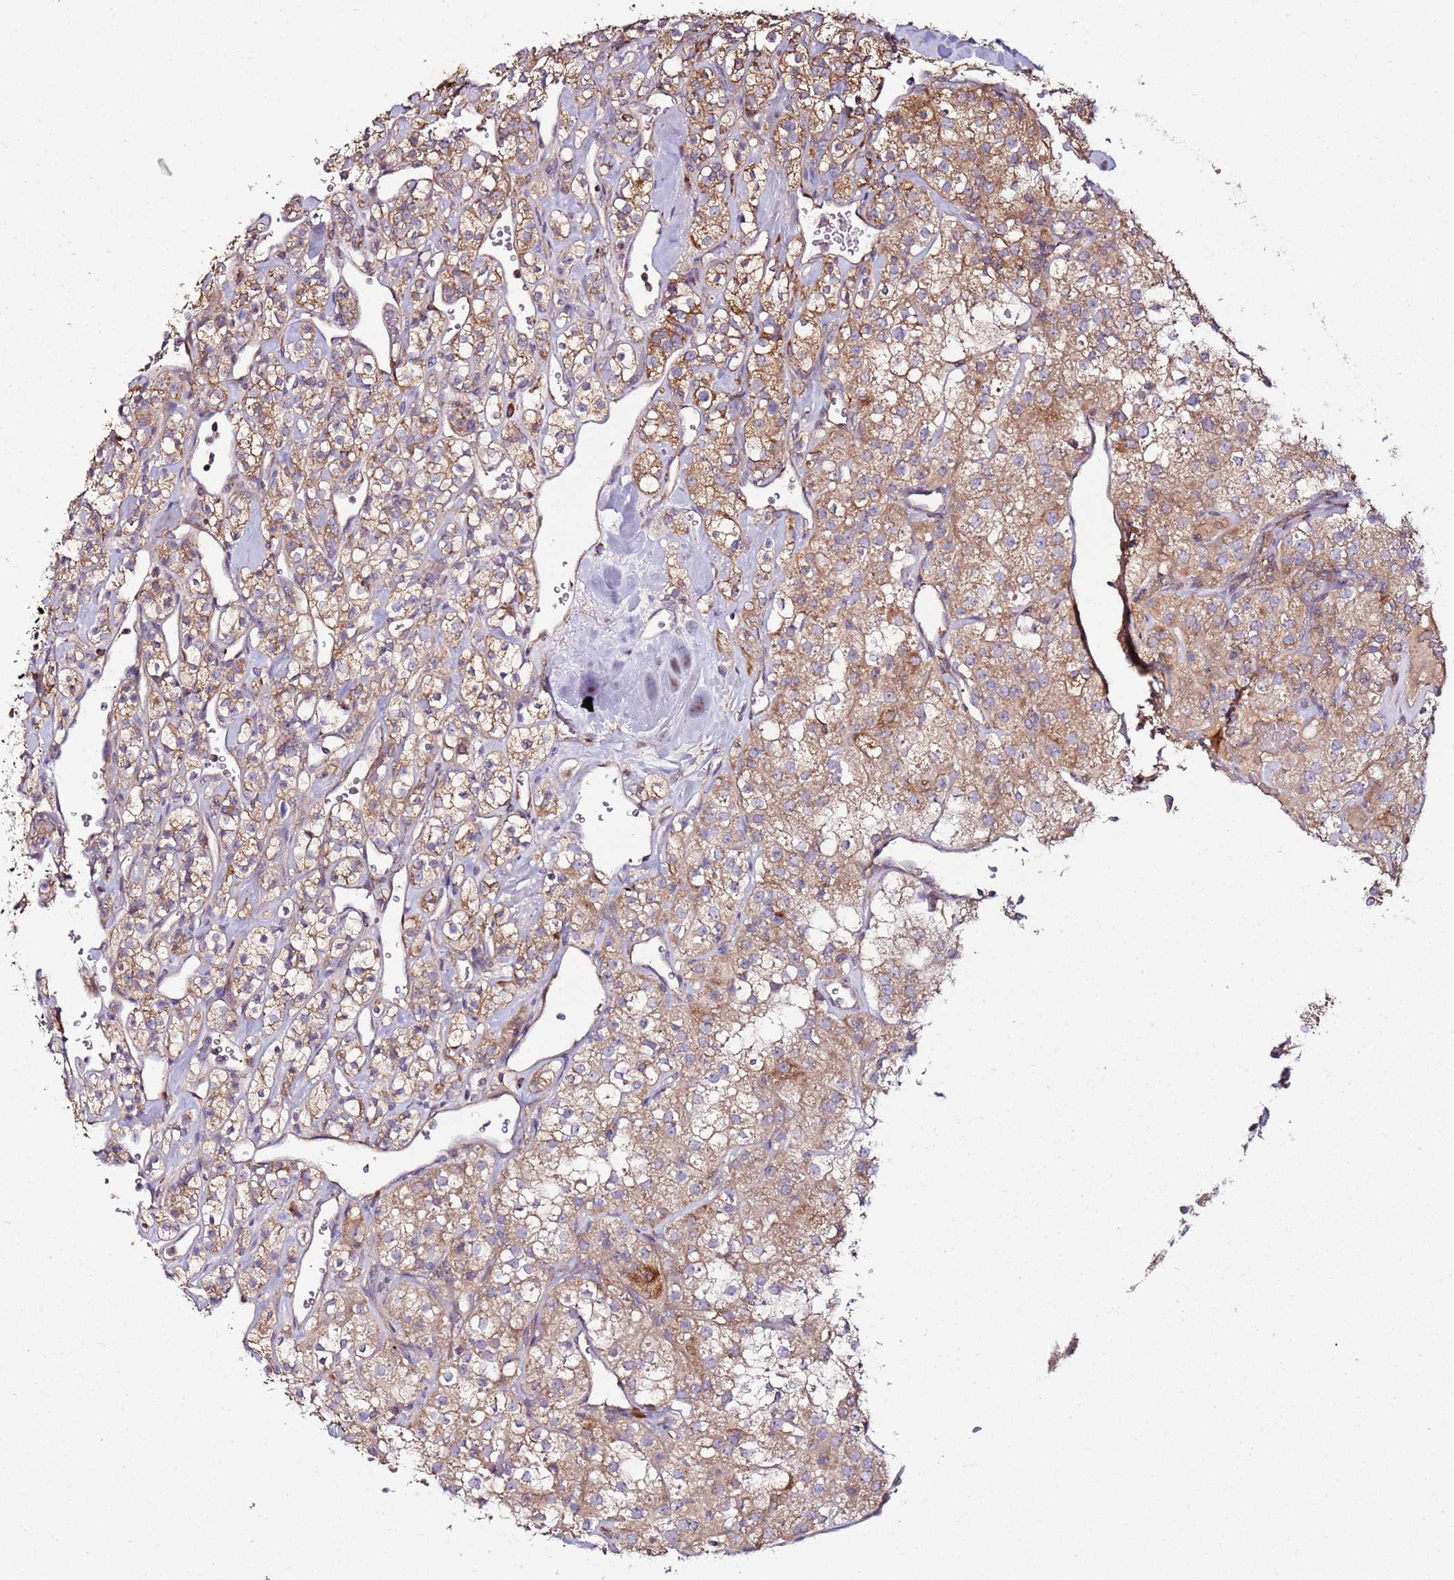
{"staining": {"intensity": "moderate", "quantity": ">75%", "location": "cytoplasmic/membranous"}, "tissue": "renal cancer", "cell_type": "Tumor cells", "image_type": "cancer", "snomed": [{"axis": "morphology", "description": "Adenocarcinoma, NOS"}, {"axis": "topography", "description": "Kidney"}], "caption": "DAB immunohistochemical staining of adenocarcinoma (renal) exhibits moderate cytoplasmic/membranous protein staining in about >75% of tumor cells.", "gene": "KRTAP21-3", "patient": {"sex": "male", "age": 77}}